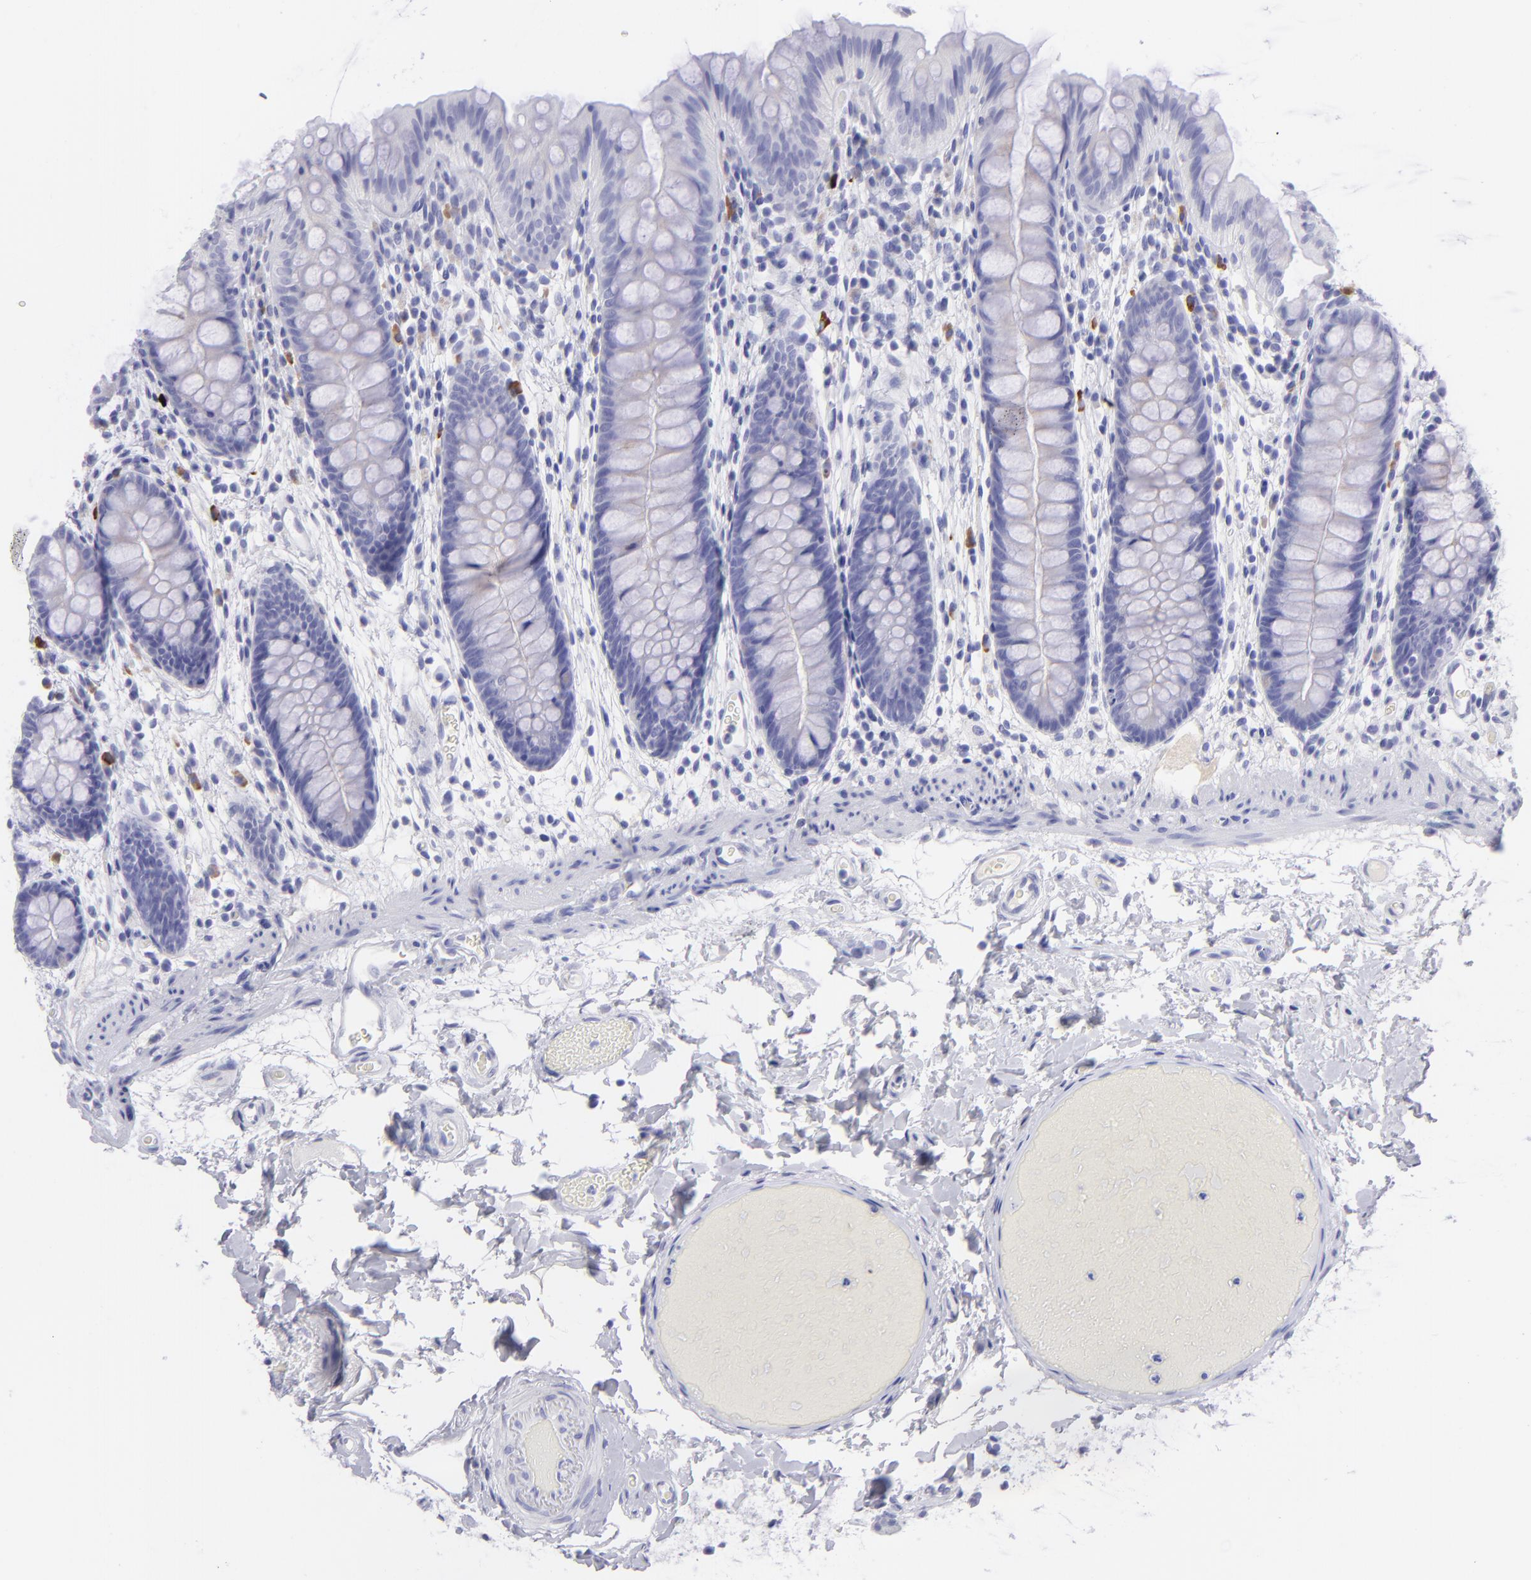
{"staining": {"intensity": "negative", "quantity": "none", "location": "none"}, "tissue": "colon", "cell_type": "Endothelial cells", "image_type": "normal", "snomed": [{"axis": "morphology", "description": "Normal tissue, NOS"}, {"axis": "topography", "description": "Smooth muscle"}, {"axis": "topography", "description": "Colon"}], "caption": "Immunohistochemistry histopathology image of normal colon: human colon stained with DAB (3,3'-diaminobenzidine) shows no significant protein expression in endothelial cells. The staining was performed using DAB (3,3'-diaminobenzidine) to visualize the protein expression in brown, while the nuclei were stained in blue with hematoxylin (Magnification: 20x).", "gene": "SLC1A2", "patient": {"sex": "male", "age": 67}}